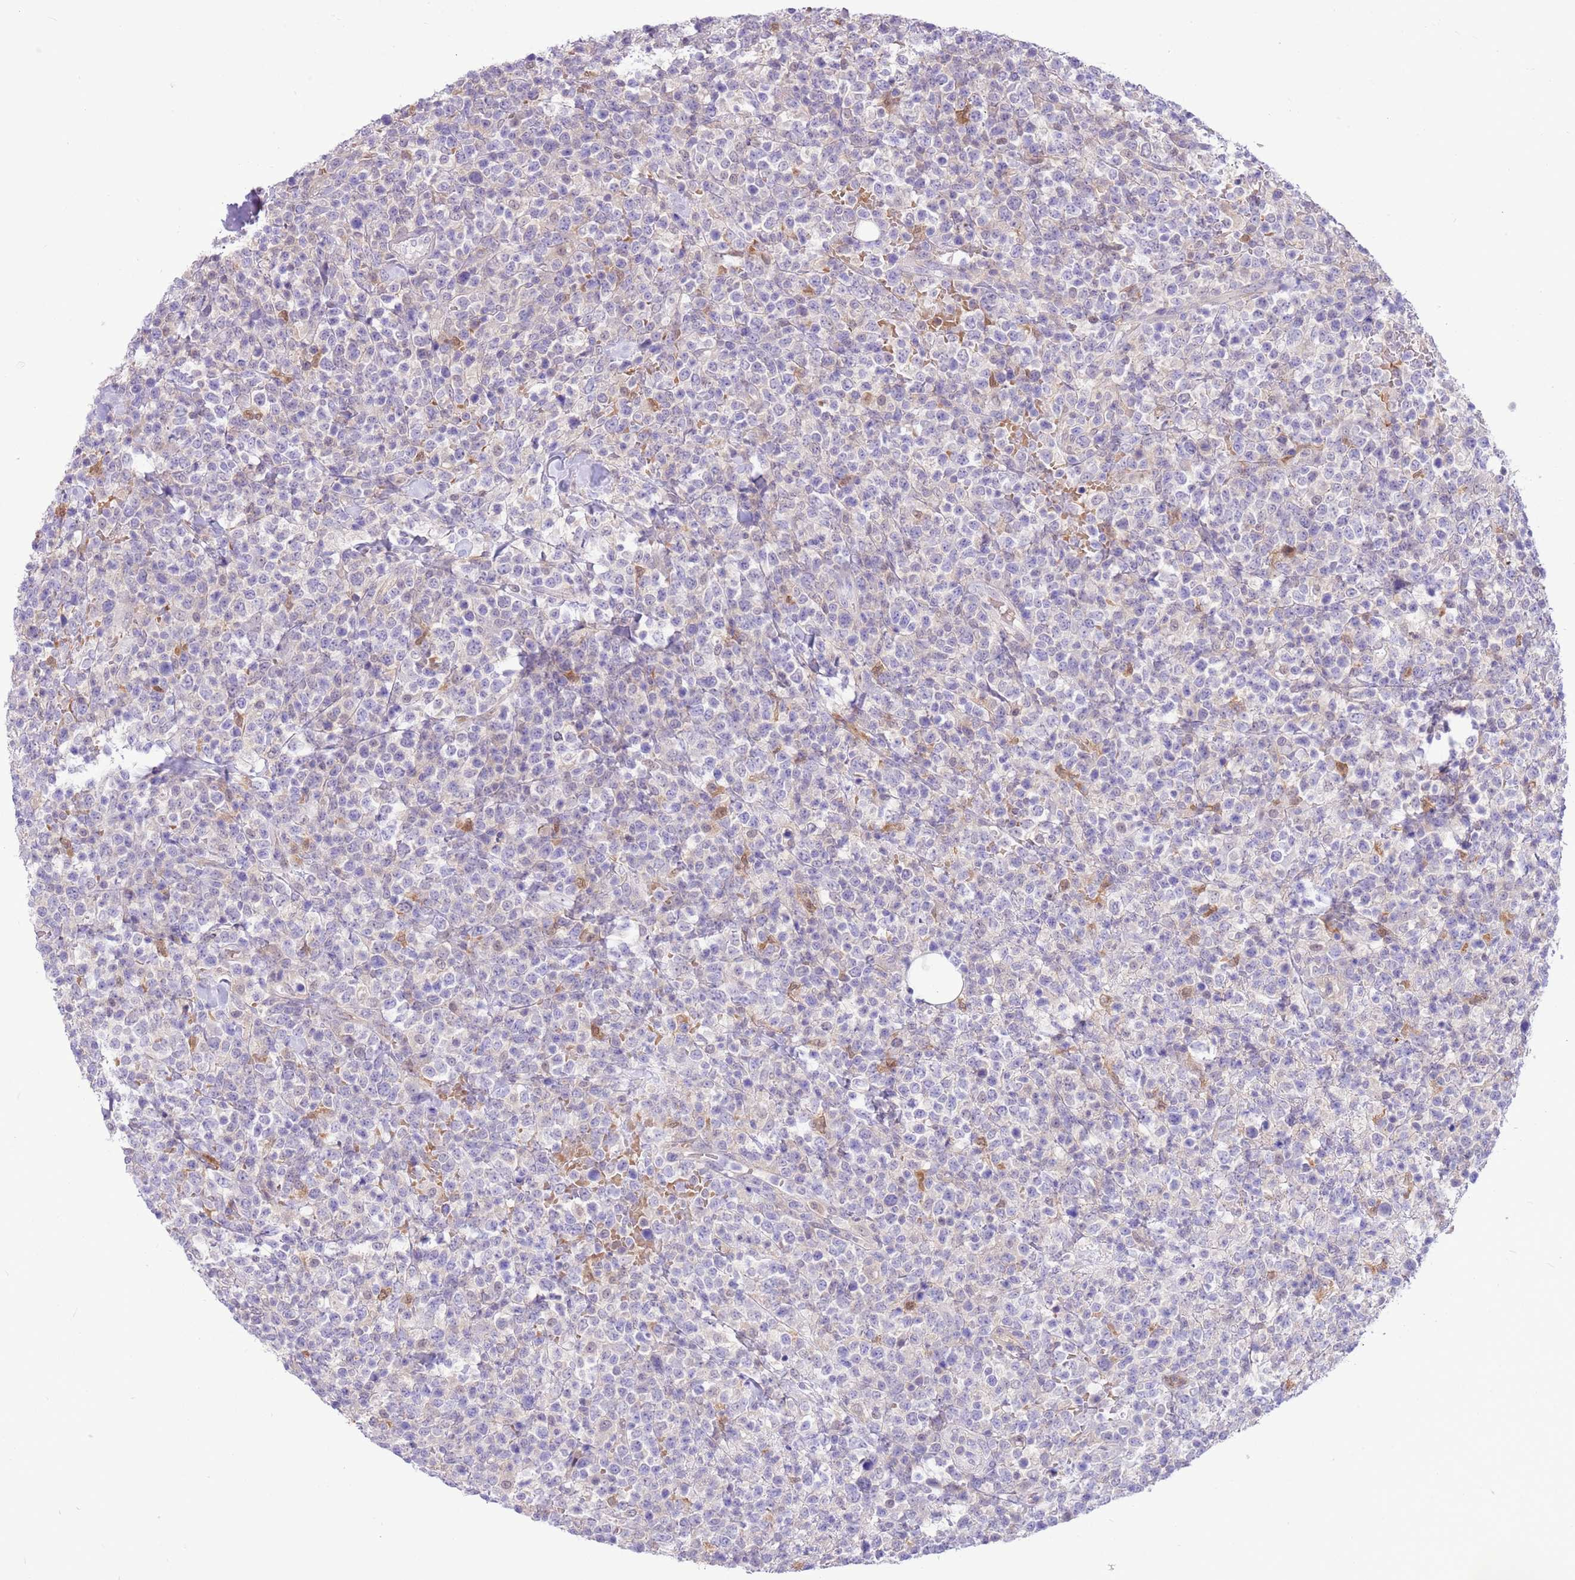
{"staining": {"intensity": "negative", "quantity": "none", "location": "none"}, "tissue": "lymphoma", "cell_type": "Tumor cells", "image_type": "cancer", "snomed": [{"axis": "morphology", "description": "Malignant lymphoma, non-Hodgkin's type, High grade"}, {"axis": "topography", "description": "Colon"}], "caption": "This is a photomicrograph of immunohistochemistry (IHC) staining of malignant lymphoma, non-Hodgkin's type (high-grade), which shows no positivity in tumor cells.", "gene": "DDI2", "patient": {"sex": "female", "age": 53}}